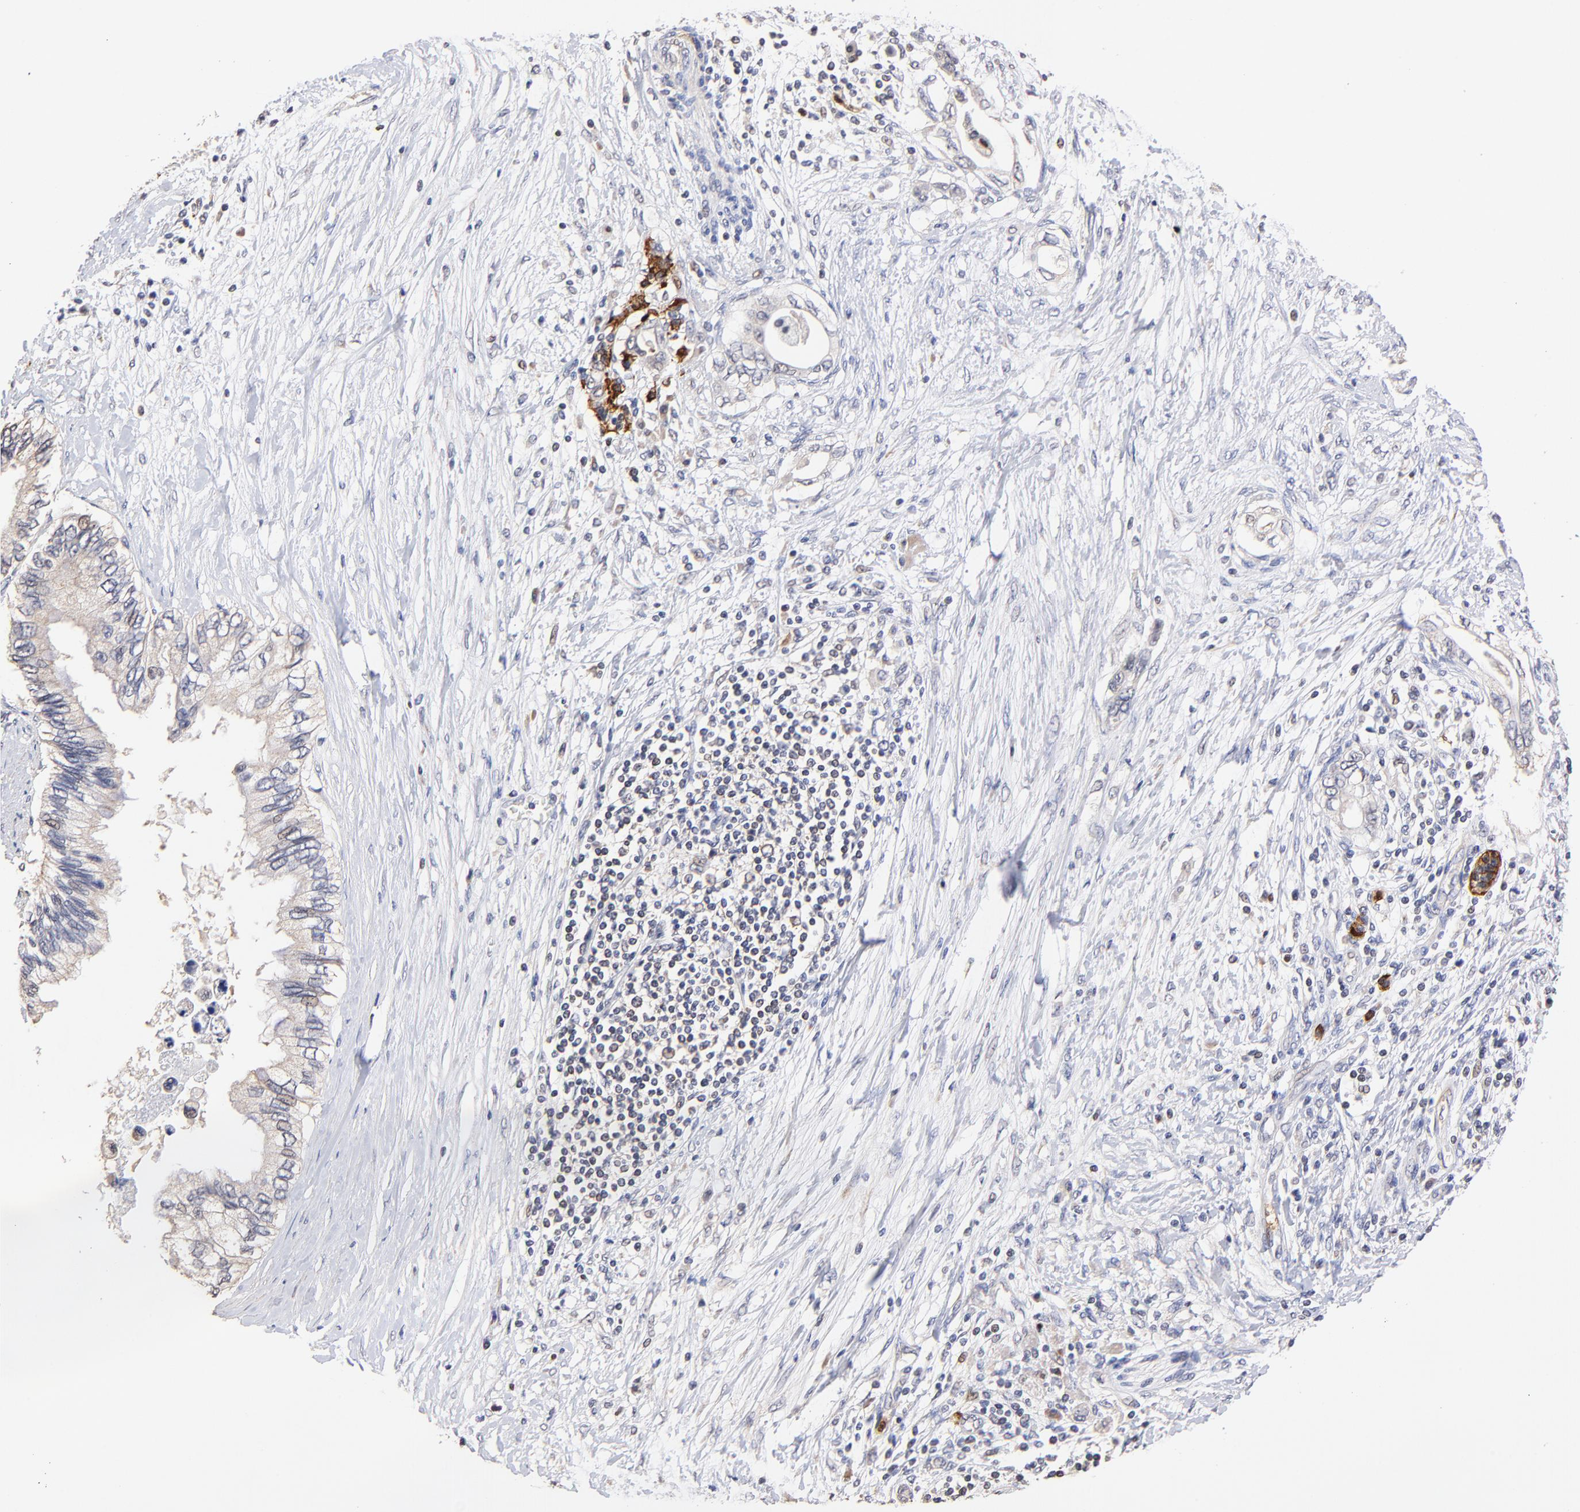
{"staining": {"intensity": "weak", "quantity": "<25%", "location": "nuclear"}, "tissue": "pancreatic cancer", "cell_type": "Tumor cells", "image_type": "cancer", "snomed": [{"axis": "morphology", "description": "Adenocarcinoma, NOS"}, {"axis": "topography", "description": "Pancreas"}], "caption": "A histopathology image of human pancreatic adenocarcinoma is negative for staining in tumor cells. Nuclei are stained in blue.", "gene": "BBOF1", "patient": {"sex": "female", "age": 66}}